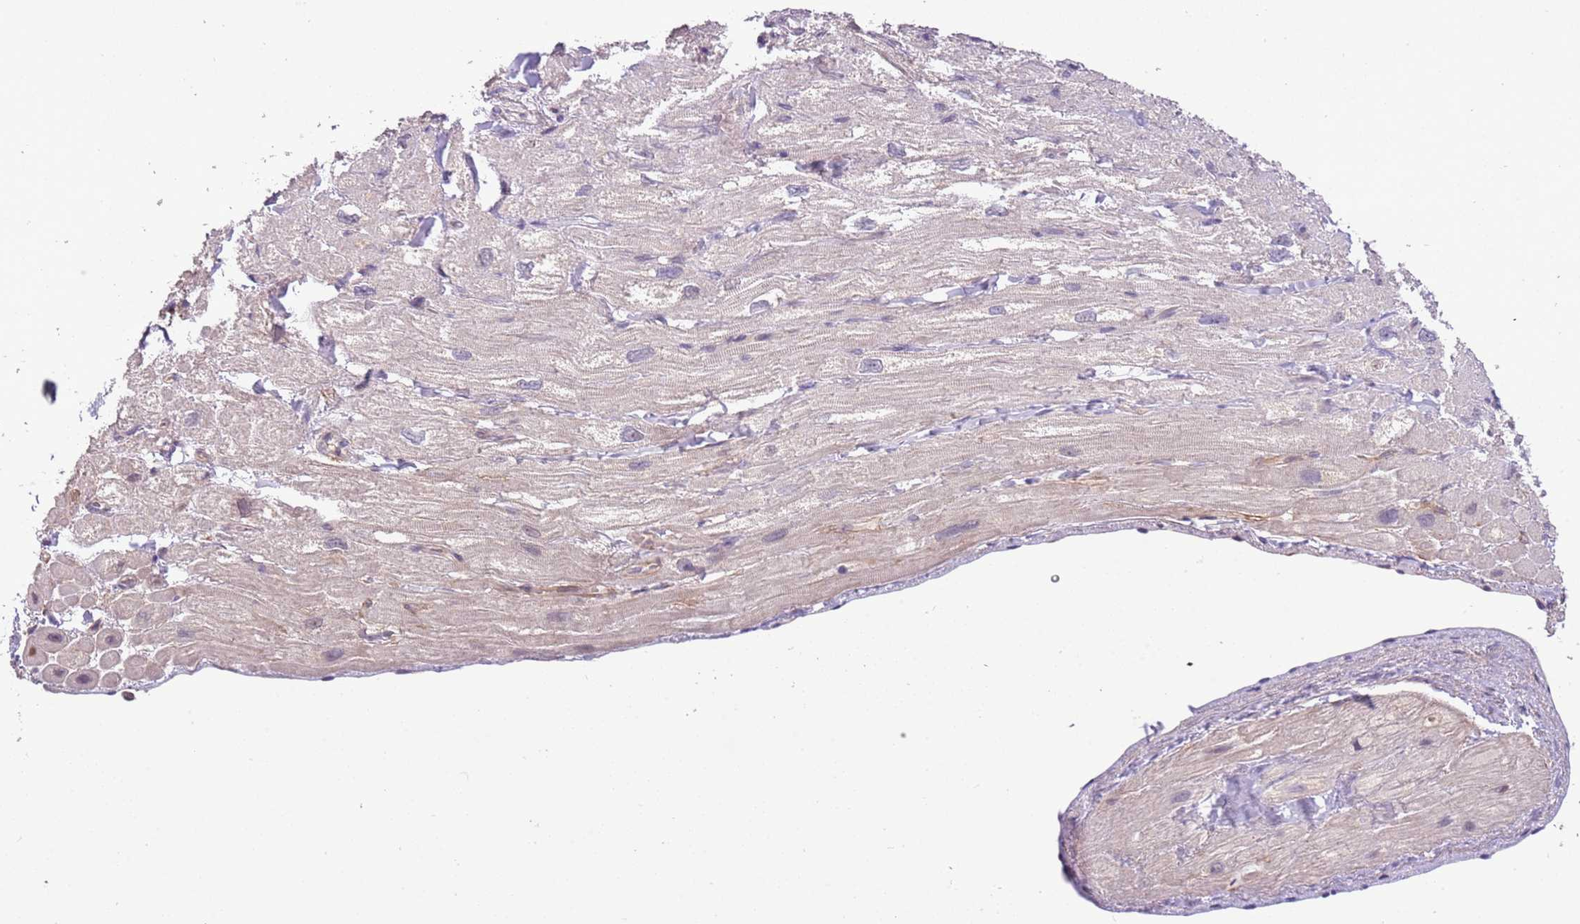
{"staining": {"intensity": "weak", "quantity": "<25%", "location": "cytoplasmic/membranous"}, "tissue": "heart muscle", "cell_type": "Cardiomyocytes", "image_type": "normal", "snomed": [{"axis": "morphology", "description": "Normal tissue, NOS"}, {"axis": "topography", "description": "Heart"}], "caption": "Heart muscle stained for a protein using immunohistochemistry (IHC) shows no expression cardiomyocytes.", "gene": "MAGEF1", "patient": {"sex": "male", "age": 65}}